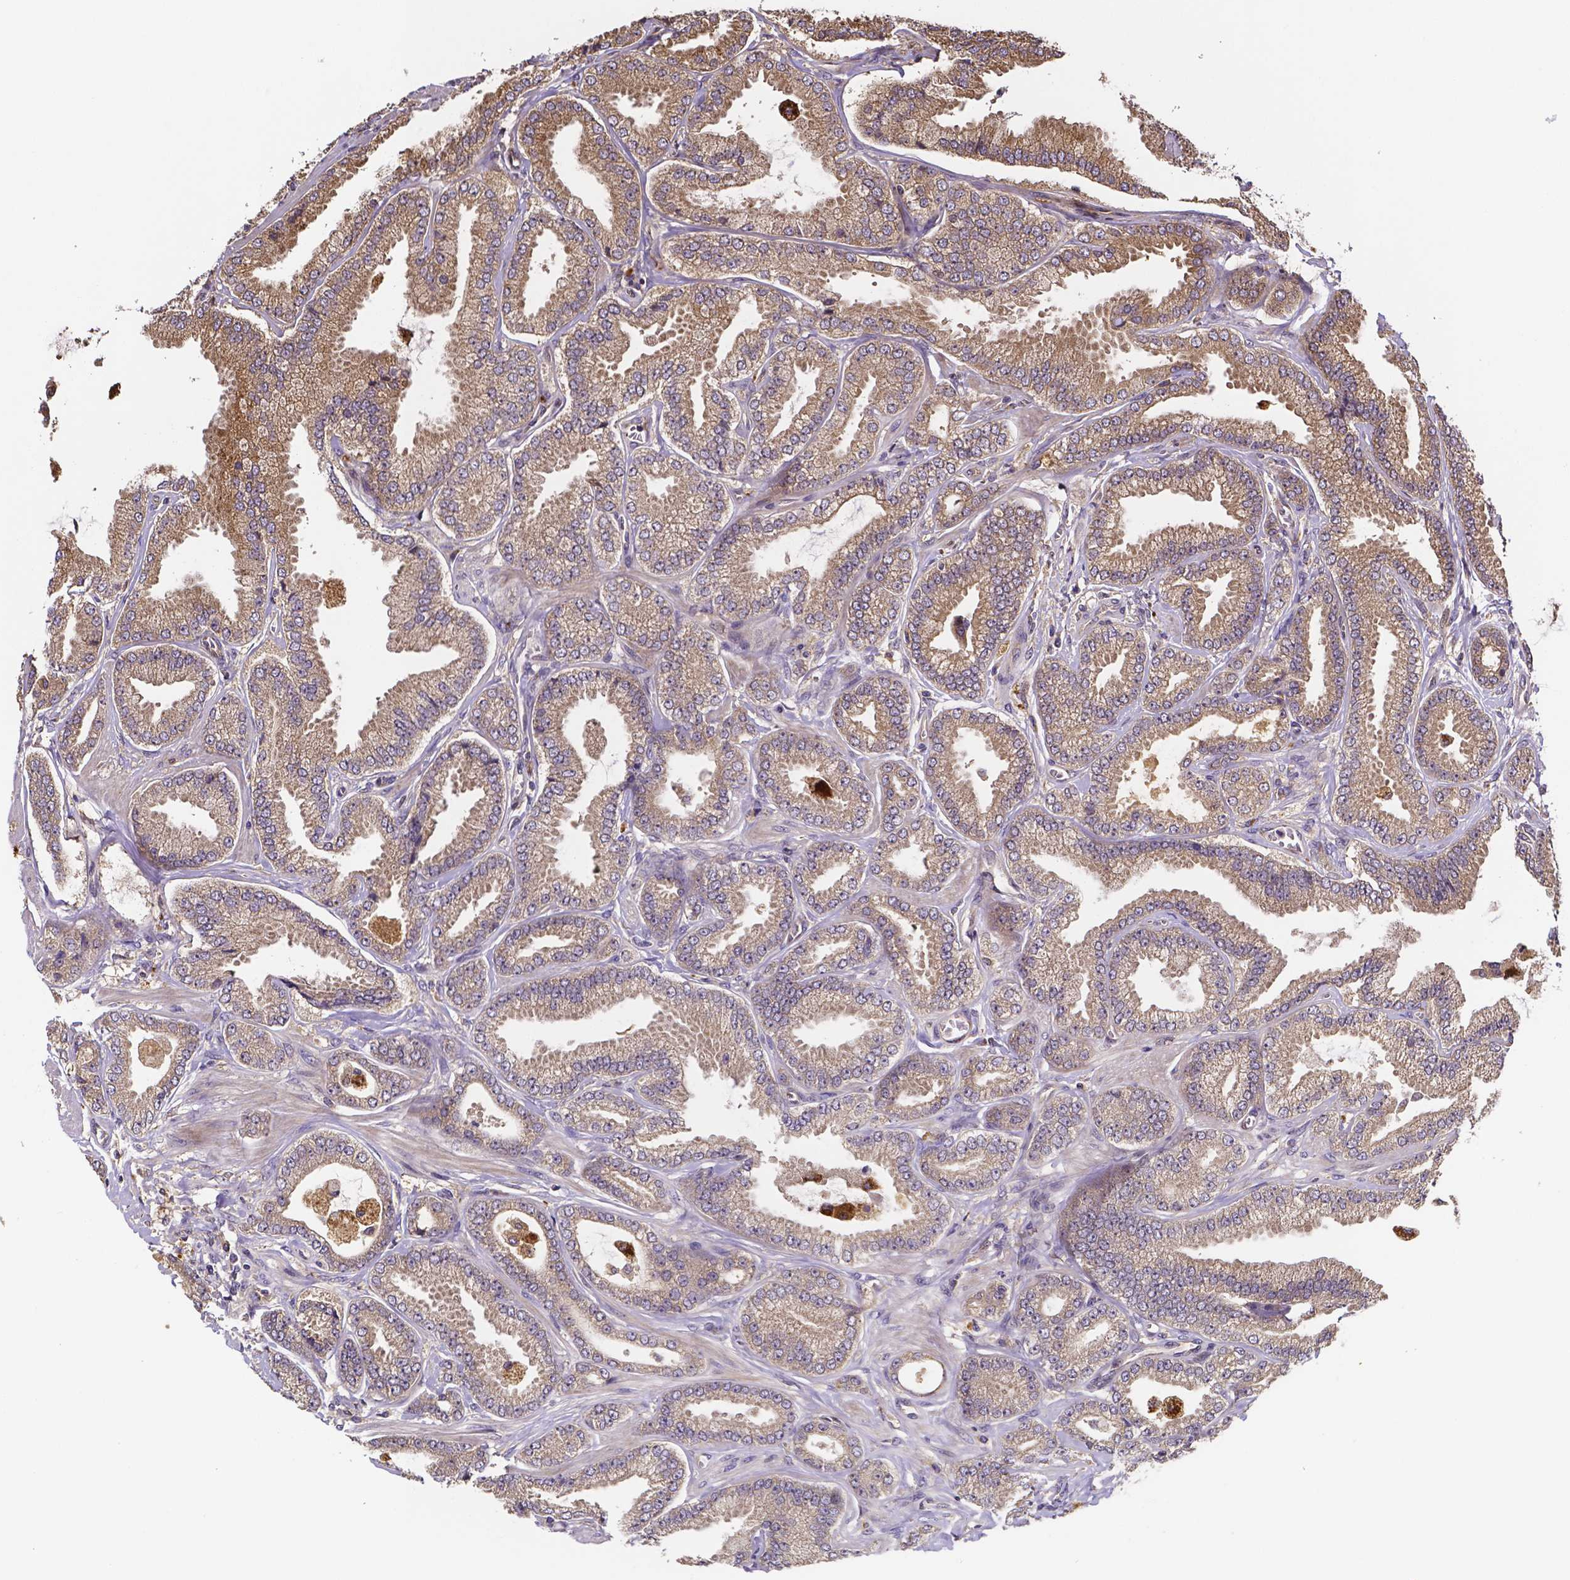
{"staining": {"intensity": "weak", "quantity": ">75%", "location": "cytoplasmic/membranous"}, "tissue": "prostate cancer", "cell_type": "Tumor cells", "image_type": "cancer", "snomed": [{"axis": "morphology", "description": "Adenocarcinoma, Low grade"}, {"axis": "topography", "description": "Prostate"}], "caption": "A photomicrograph of prostate low-grade adenocarcinoma stained for a protein demonstrates weak cytoplasmic/membranous brown staining in tumor cells.", "gene": "RNF123", "patient": {"sex": "male", "age": 55}}